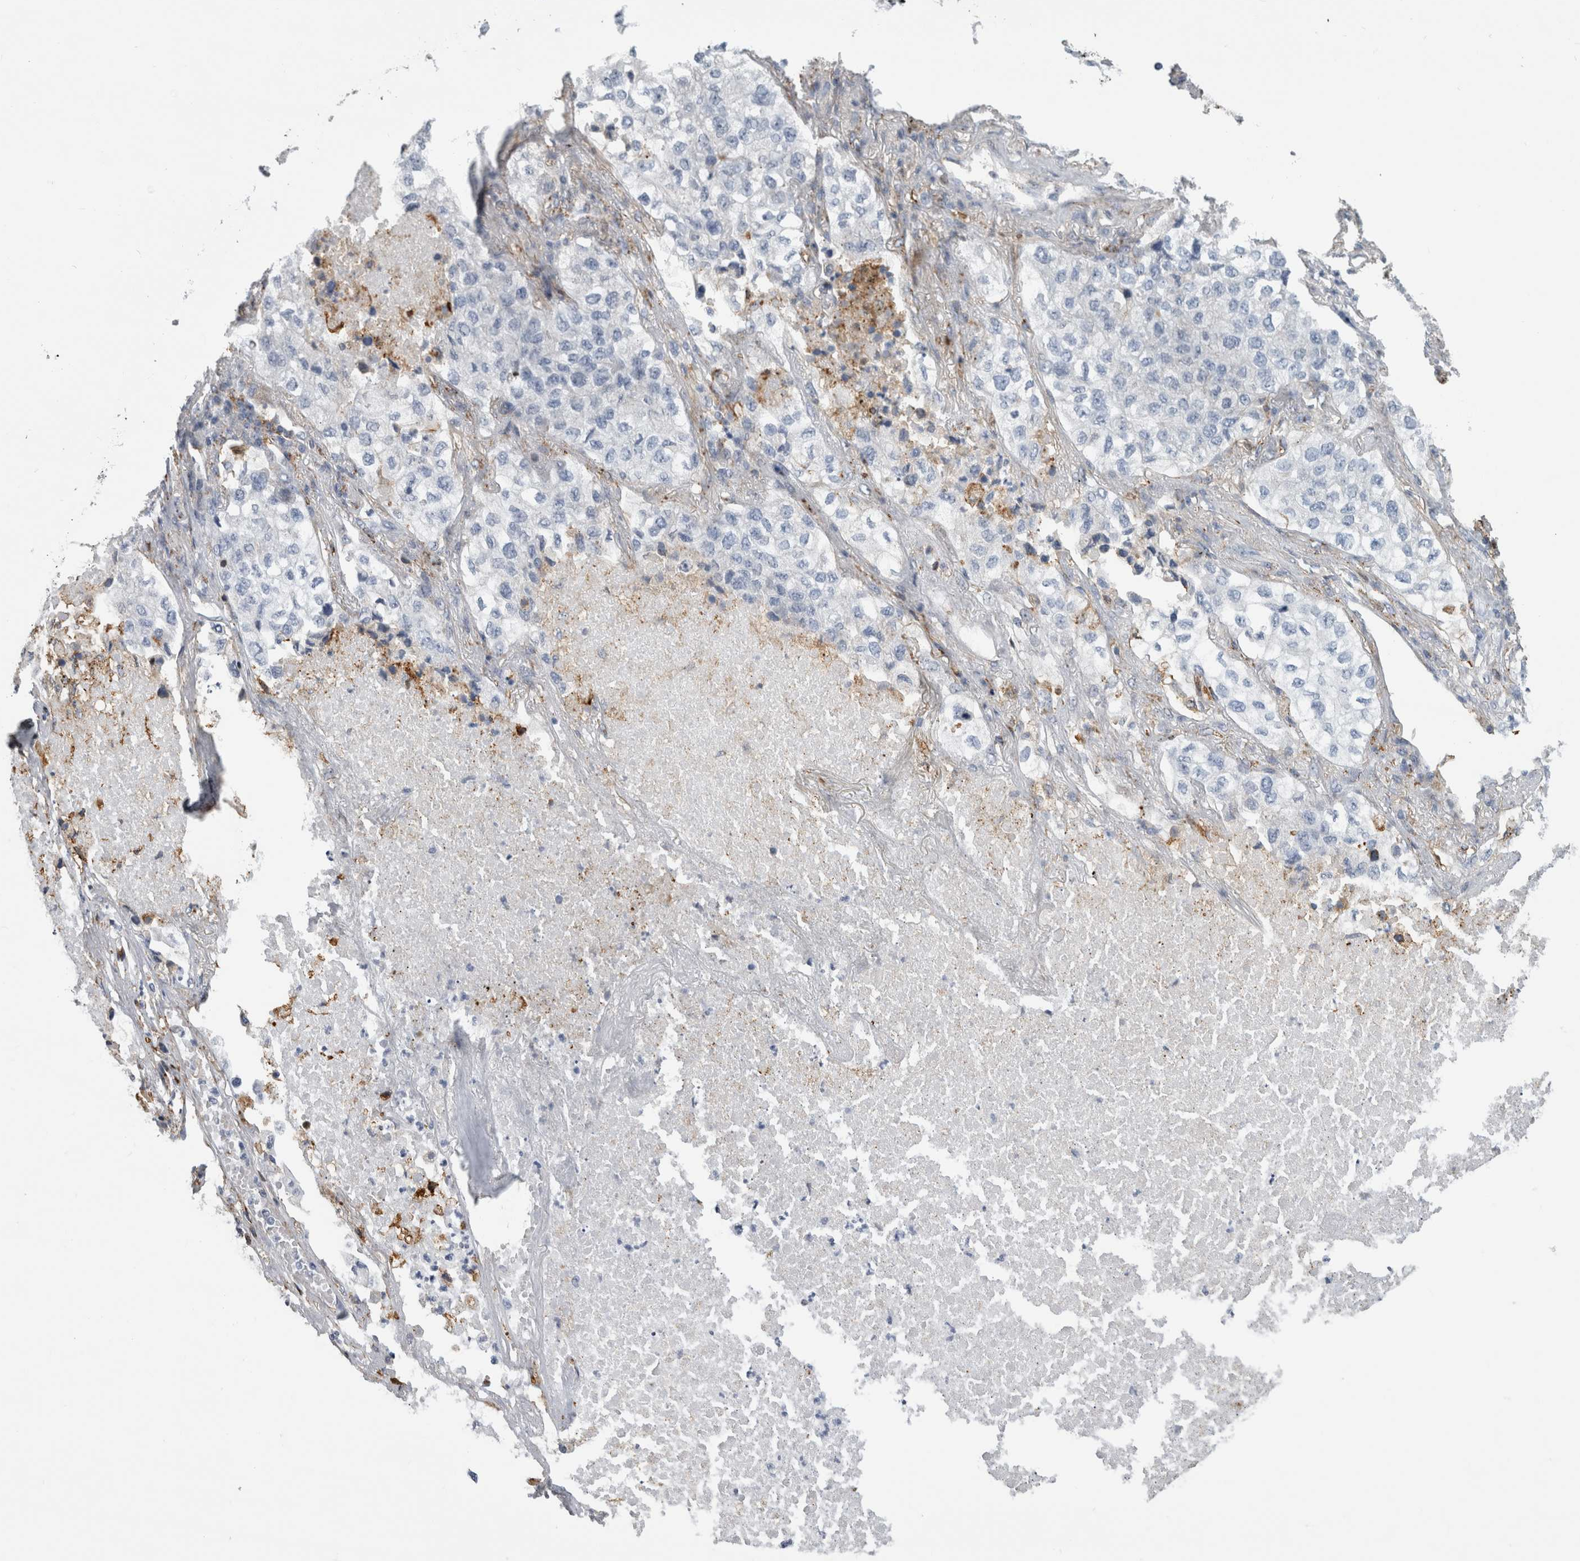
{"staining": {"intensity": "negative", "quantity": "none", "location": "none"}, "tissue": "lung cancer", "cell_type": "Tumor cells", "image_type": "cancer", "snomed": [{"axis": "morphology", "description": "Adenocarcinoma, NOS"}, {"axis": "topography", "description": "Lung"}], "caption": "IHC photomicrograph of neoplastic tissue: human adenocarcinoma (lung) stained with DAB displays no significant protein expression in tumor cells.", "gene": "DNAJC24", "patient": {"sex": "male", "age": 63}}